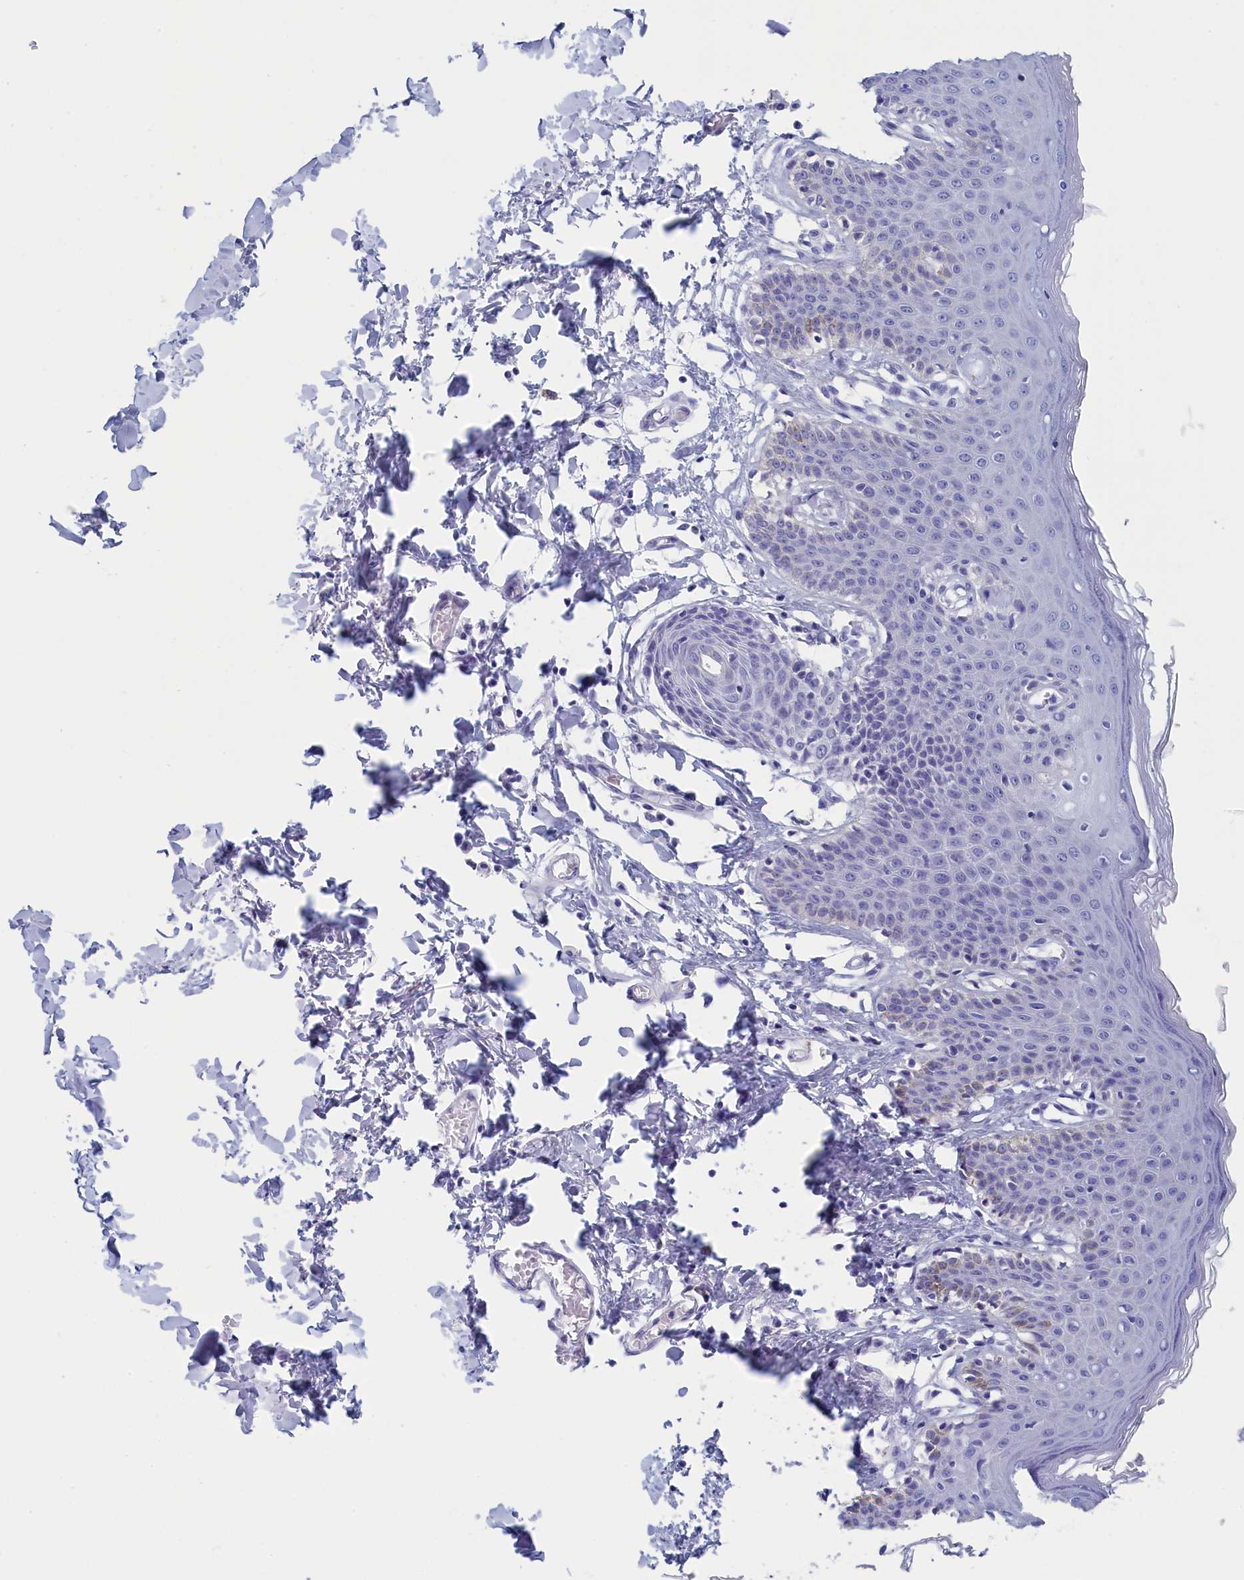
{"staining": {"intensity": "weak", "quantity": "<25%", "location": "cytoplasmic/membranous"}, "tissue": "skin", "cell_type": "Epidermal cells", "image_type": "normal", "snomed": [{"axis": "morphology", "description": "Normal tissue, NOS"}, {"axis": "topography", "description": "Vulva"}], "caption": "The photomicrograph shows no staining of epidermal cells in normal skin. Brightfield microscopy of immunohistochemistry (IHC) stained with DAB (3,3'-diaminobenzidine) (brown) and hematoxylin (blue), captured at high magnification.", "gene": "ANKRD2", "patient": {"sex": "female", "age": 66}}